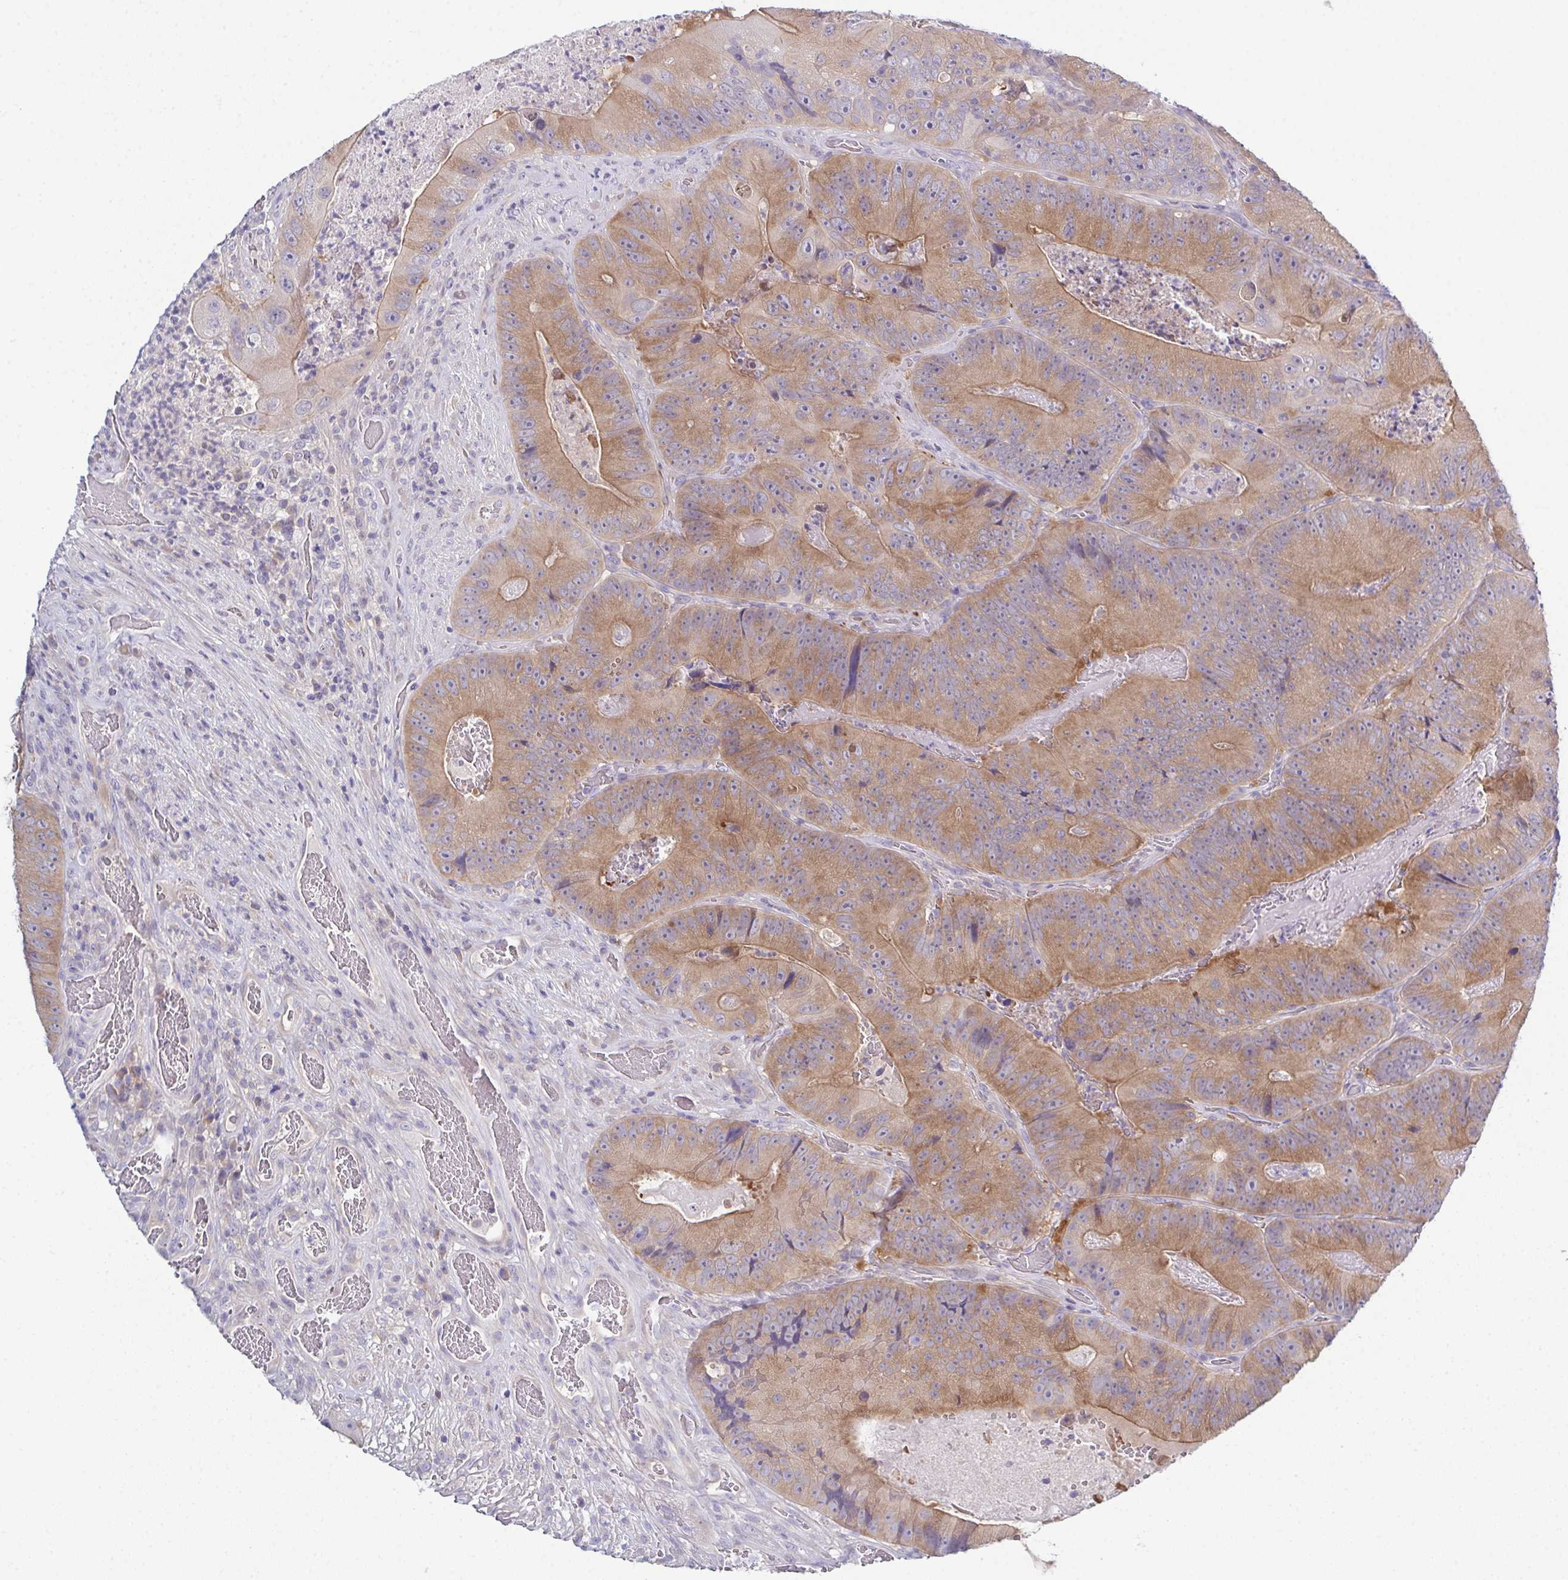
{"staining": {"intensity": "moderate", "quantity": ">75%", "location": "cytoplasmic/membranous"}, "tissue": "colorectal cancer", "cell_type": "Tumor cells", "image_type": "cancer", "snomed": [{"axis": "morphology", "description": "Adenocarcinoma, NOS"}, {"axis": "topography", "description": "Colon"}], "caption": "This is an image of IHC staining of adenocarcinoma (colorectal), which shows moderate positivity in the cytoplasmic/membranous of tumor cells.", "gene": "CFAP97D1", "patient": {"sex": "female", "age": 86}}